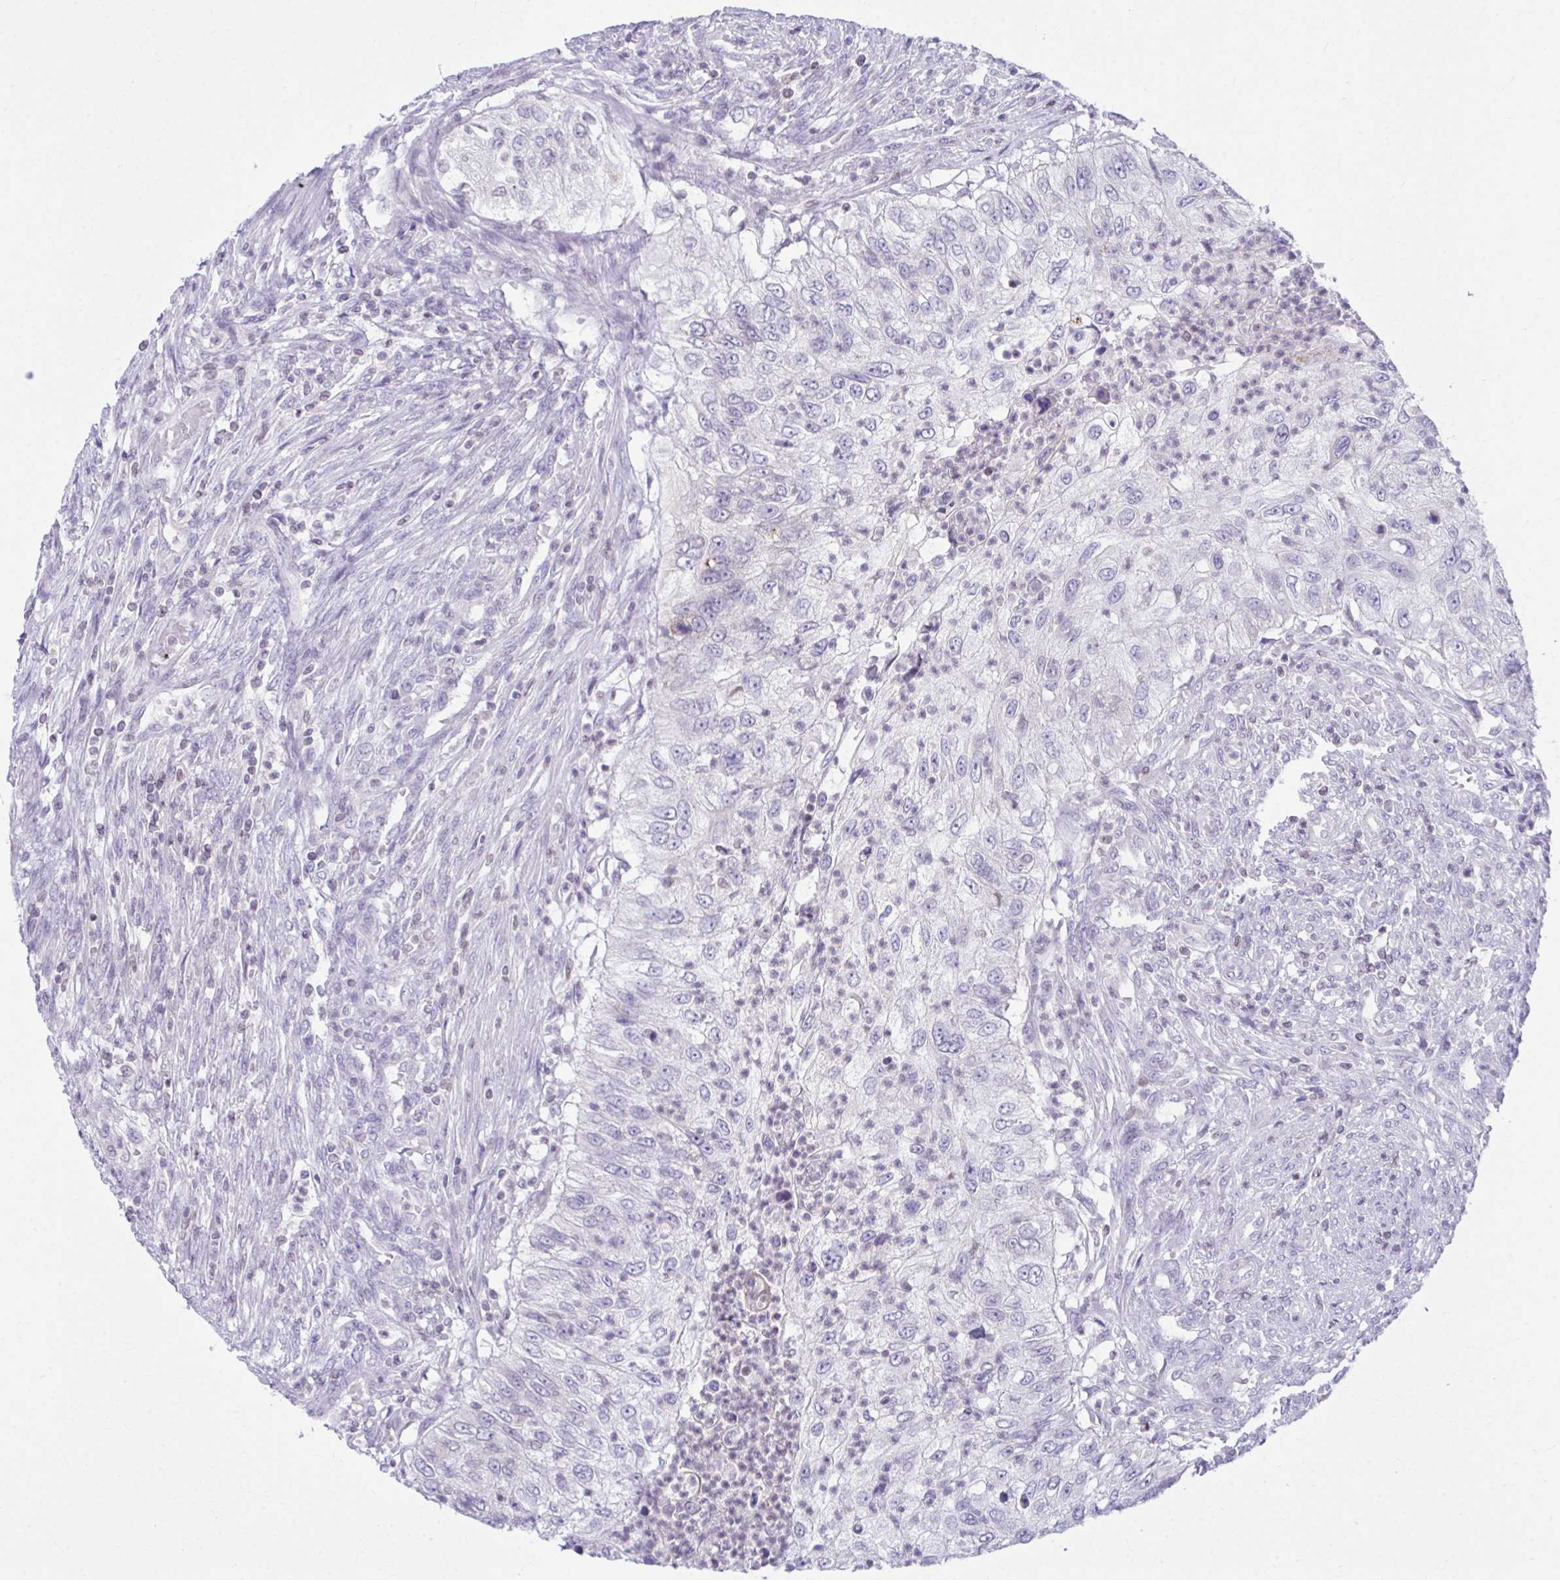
{"staining": {"intensity": "negative", "quantity": "none", "location": "none"}, "tissue": "urothelial cancer", "cell_type": "Tumor cells", "image_type": "cancer", "snomed": [{"axis": "morphology", "description": "Urothelial carcinoma, High grade"}, {"axis": "topography", "description": "Urinary bladder"}], "caption": "The photomicrograph reveals no staining of tumor cells in urothelial cancer.", "gene": "OR7A5", "patient": {"sex": "female", "age": 60}}